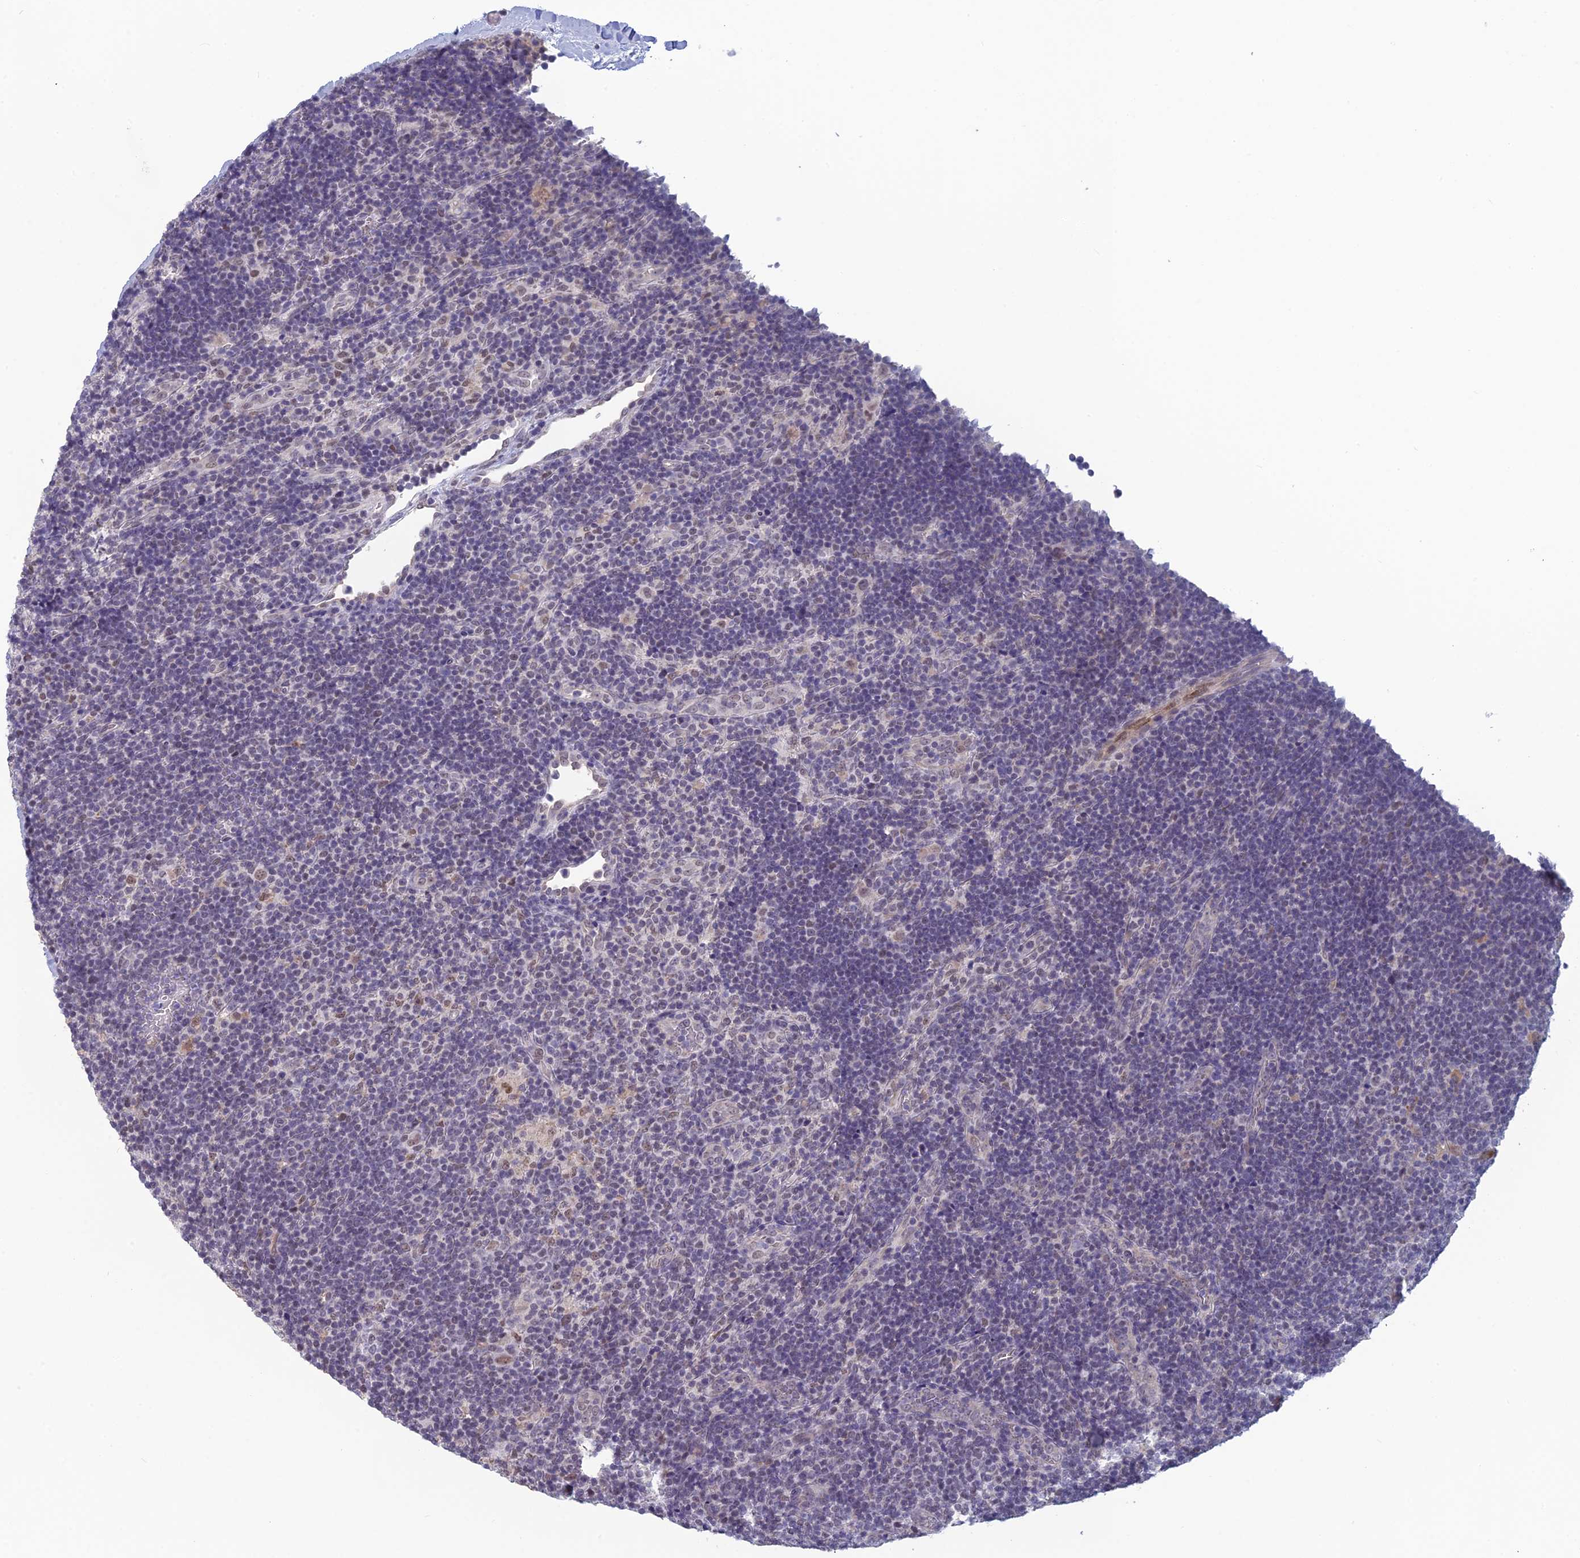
{"staining": {"intensity": "weak", "quantity": ">75%", "location": "nuclear"}, "tissue": "lymphoma", "cell_type": "Tumor cells", "image_type": "cancer", "snomed": [{"axis": "morphology", "description": "Hodgkin's disease, NOS"}, {"axis": "topography", "description": "Lymph node"}], "caption": "Hodgkin's disease was stained to show a protein in brown. There is low levels of weak nuclear positivity in about >75% of tumor cells.", "gene": "MT-CO3", "patient": {"sex": "female", "age": 57}}